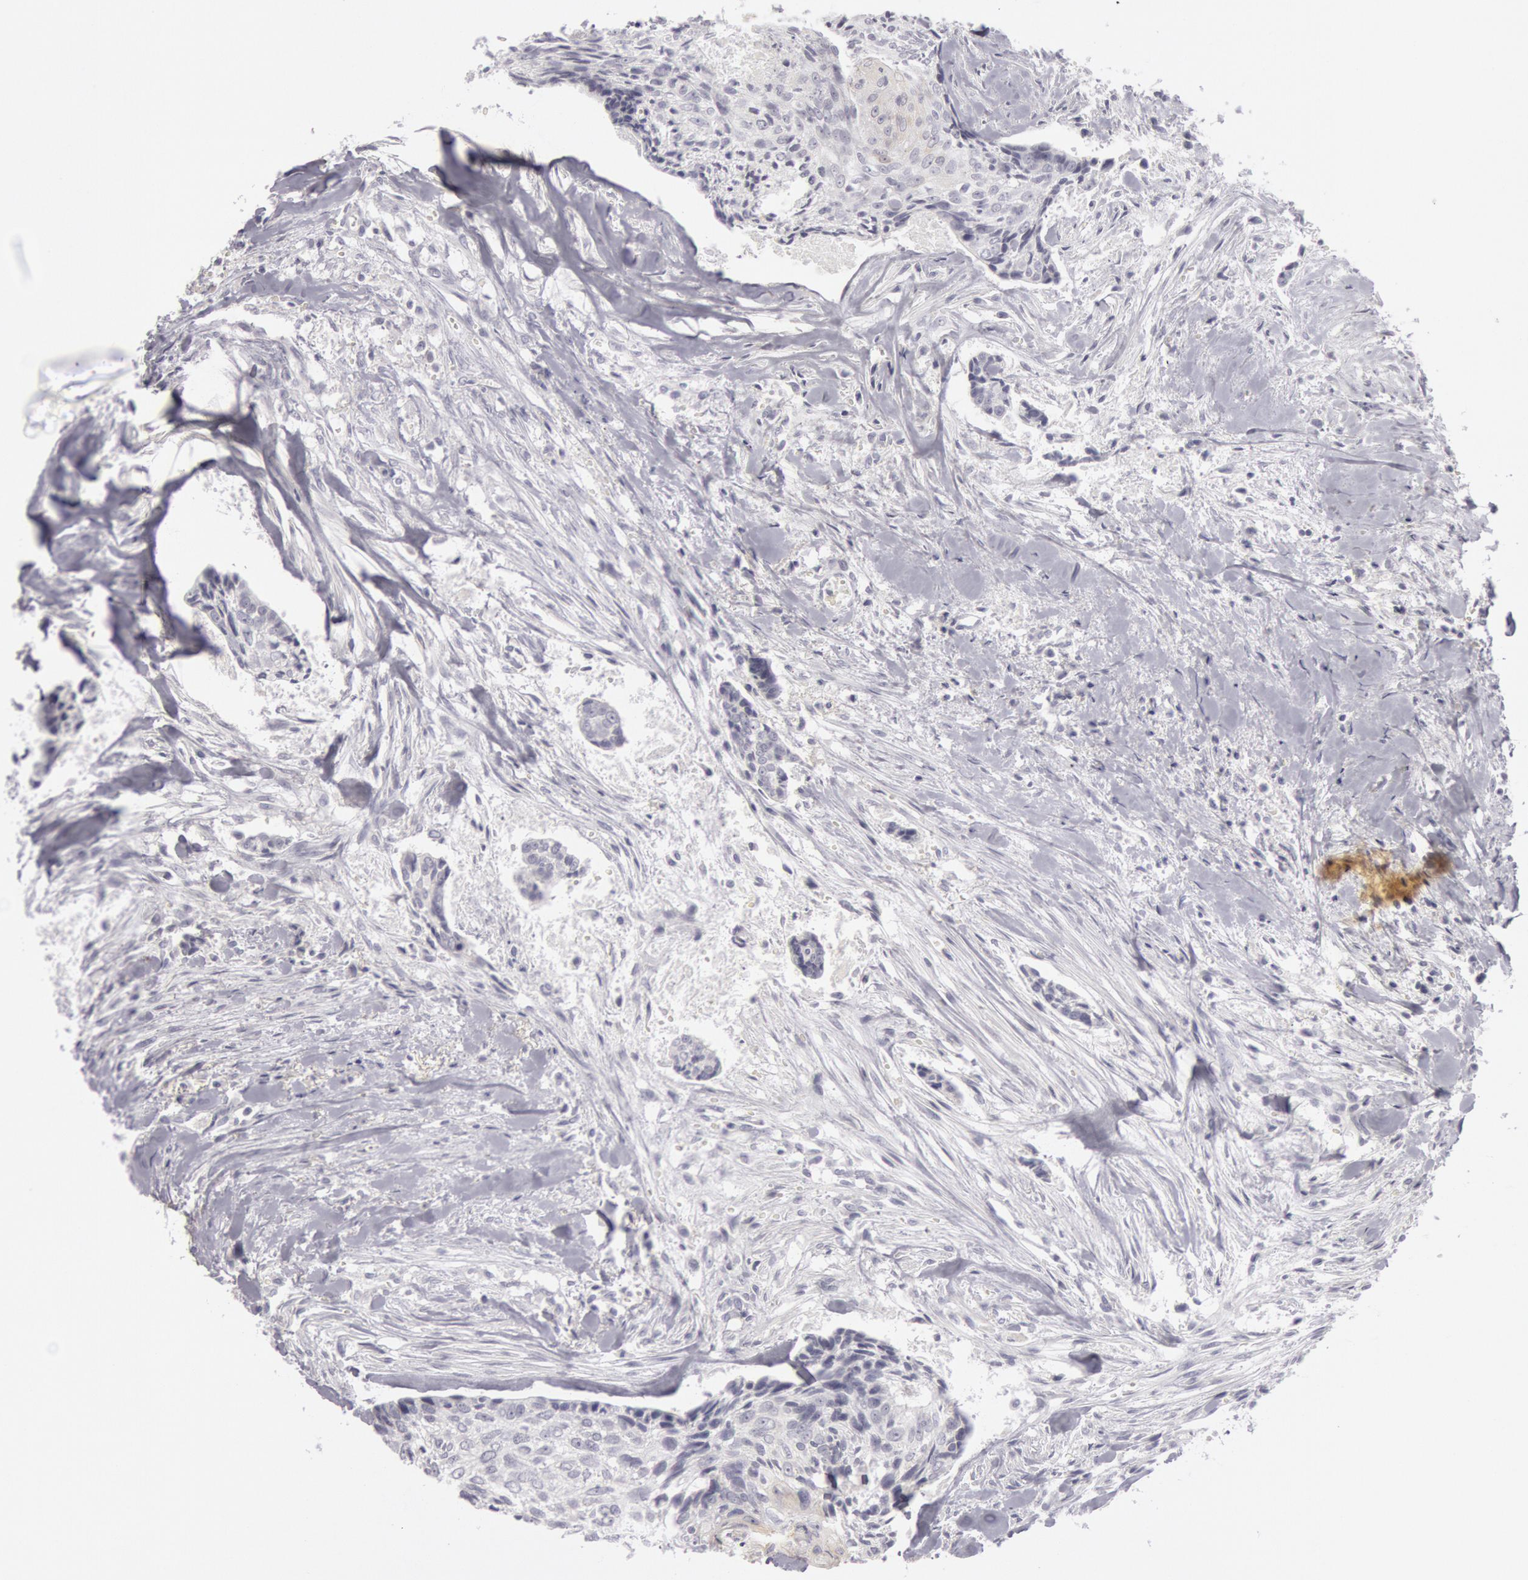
{"staining": {"intensity": "negative", "quantity": "none", "location": "none"}, "tissue": "head and neck cancer", "cell_type": "Tumor cells", "image_type": "cancer", "snomed": [{"axis": "morphology", "description": "Squamous cell carcinoma, NOS"}, {"axis": "topography", "description": "Salivary gland"}, {"axis": "topography", "description": "Head-Neck"}], "caption": "The immunohistochemistry (IHC) micrograph has no significant staining in tumor cells of head and neck squamous cell carcinoma tissue.", "gene": "KRT16", "patient": {"sex": "male", "age": 70}}